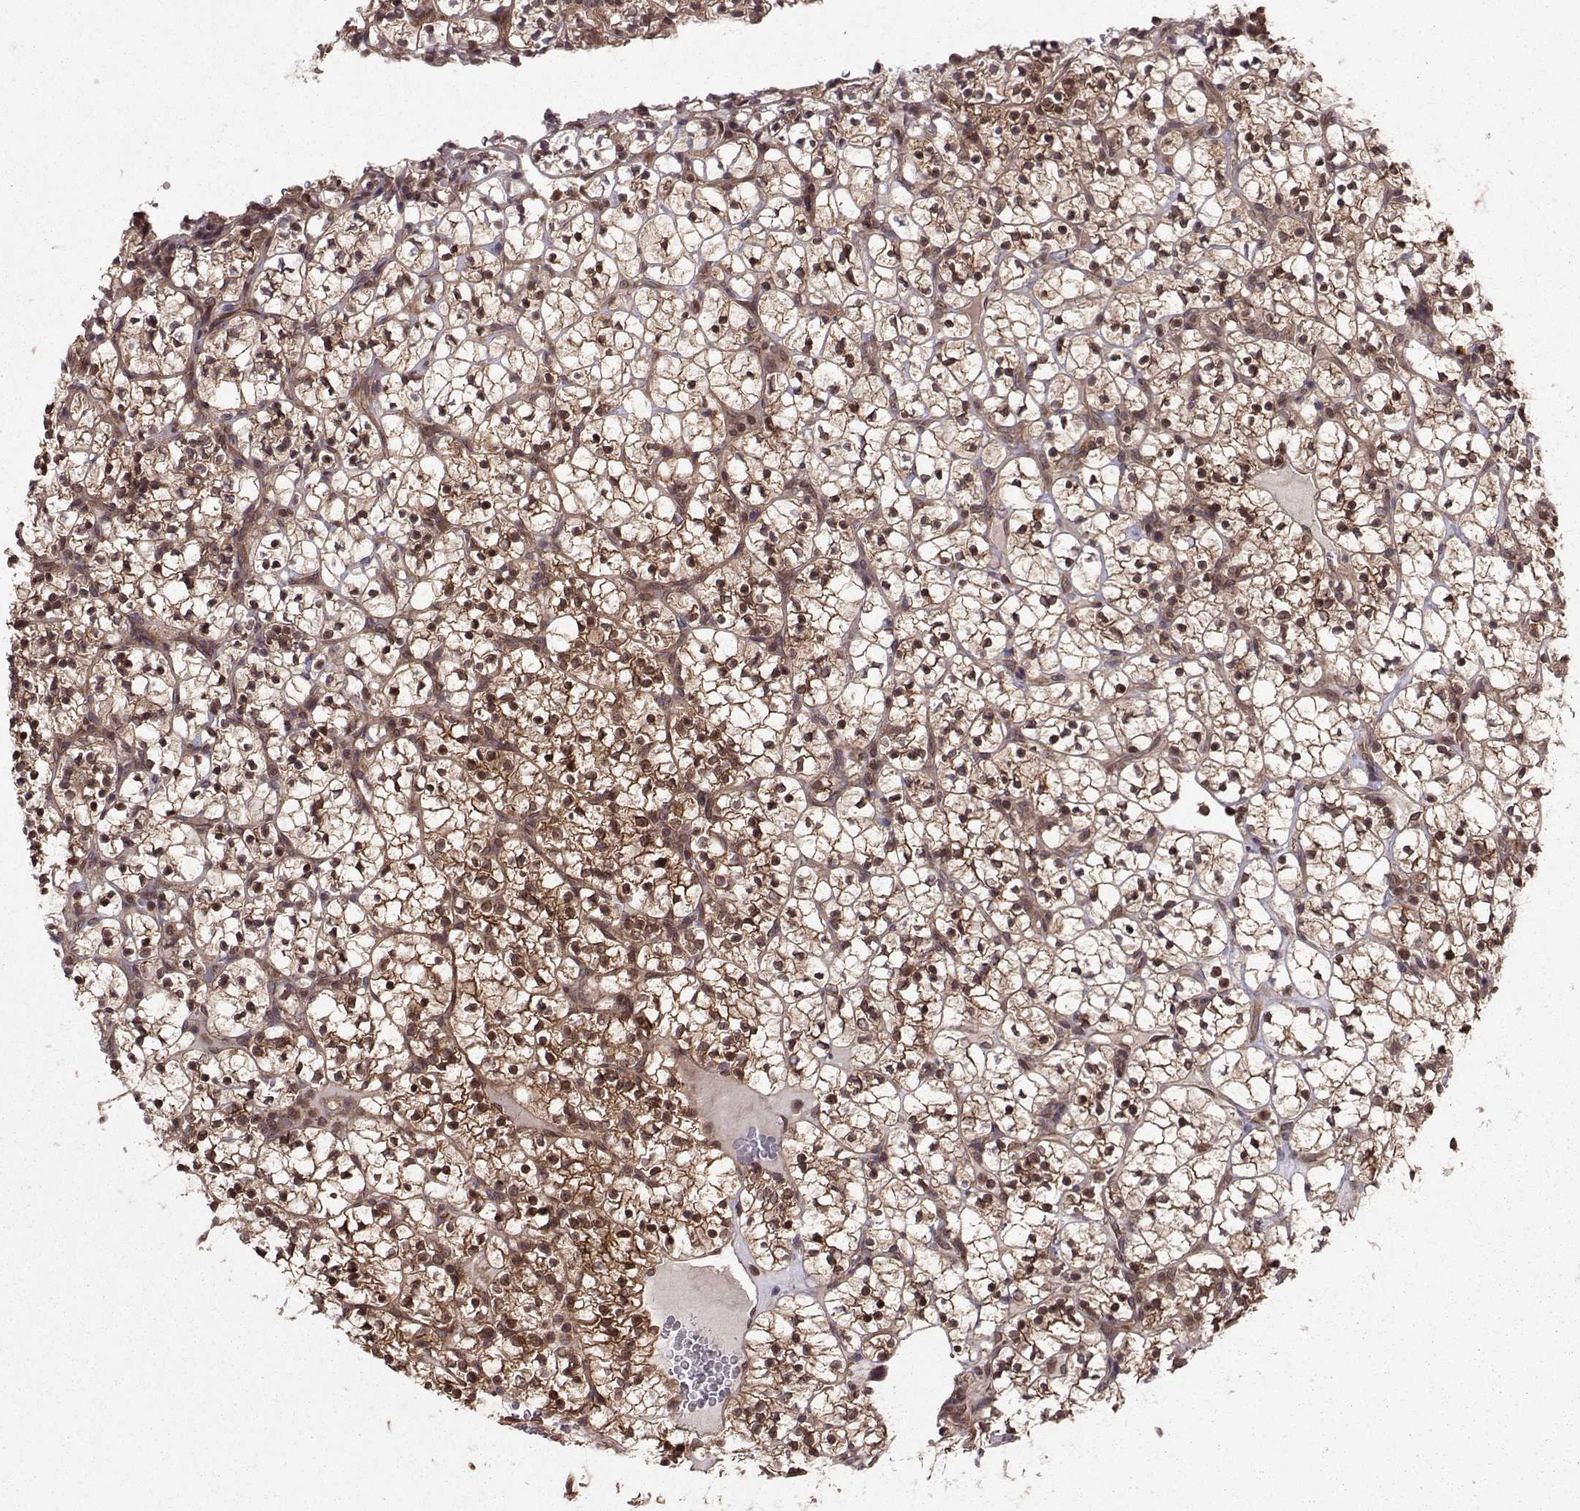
{"staining": {"intensity": "strong", "quantity": "25%-75%", "location": "cytoplasmic/membranous,nuclear"}, "tissue": "renal cancer", "cell_type": "Tumor cells", "image_type": "cancer", "snomed": [{"axis": "morphology", "description": "Adenocarcinoma, NOS"}, {"axis": "topography", "description": "Kidney"}], "caption": "Adenocarcinoma (renal) stained with a protein marker displays strong staining in tumor cells.", "gene": "PPP2R2A", "patient": {"sex": "female", "age": 89}}